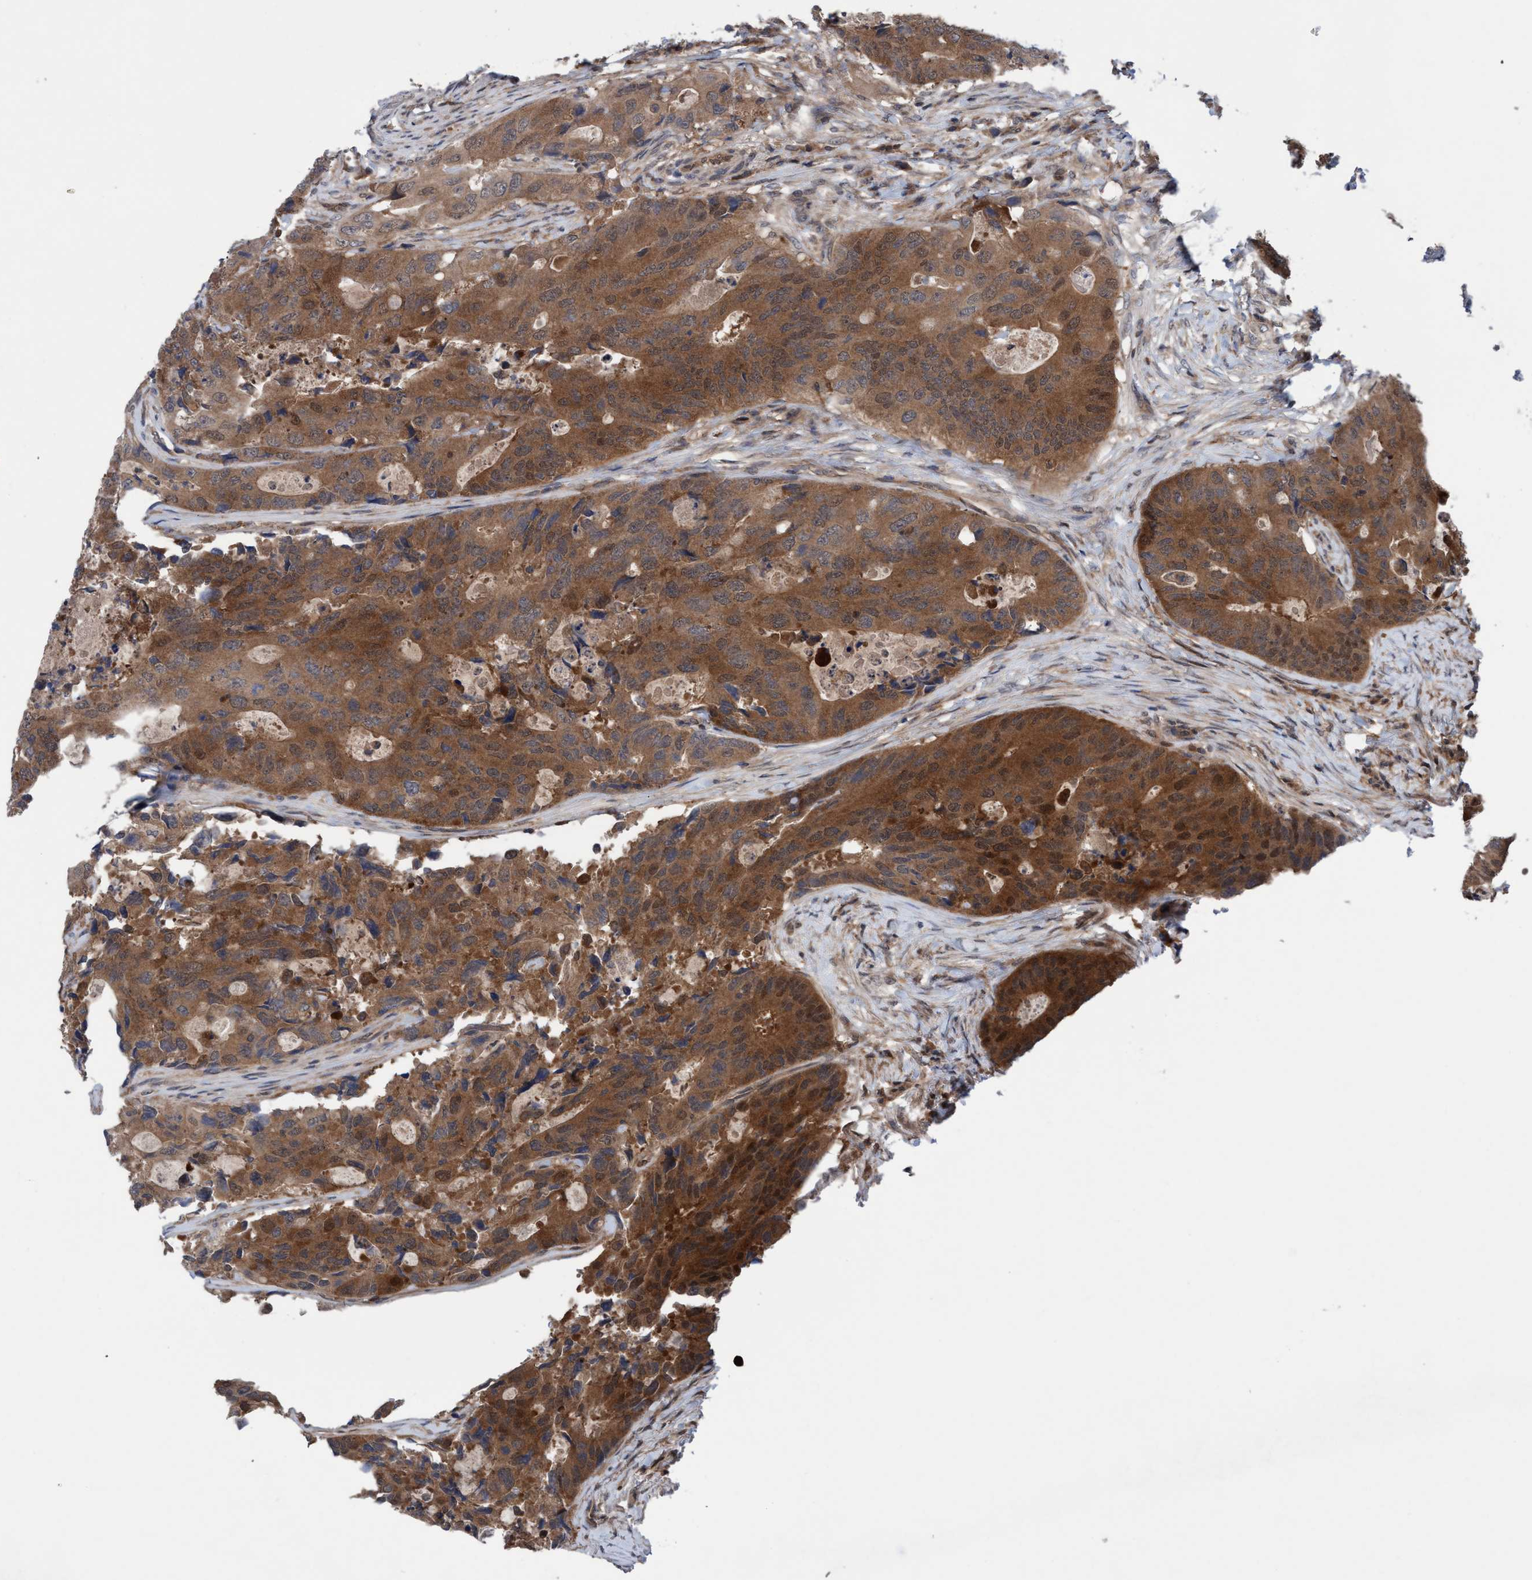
{"staining": {"intensity": "moderate", "quantity": ">75%", "location": "cytoplasmic/membranous"}, "tissue": "colorectal cancer", "cell_type": "Tumor cells", "image_type": "cancer", "snomed": [{"axis": "morphology", "description": "Adenocarcinoma, NOS"}, {"axis": "topography", "description": "Colon"}], "caption": "Colorectal adenocarcinoma was stained to show a protein in brown. There is medium levels of moderate cytoplasmic/membranous positivity in approximately >75% of tumor cells.", "gene": "GLOD4", "patient": {"sex": "male", "age": 71}}